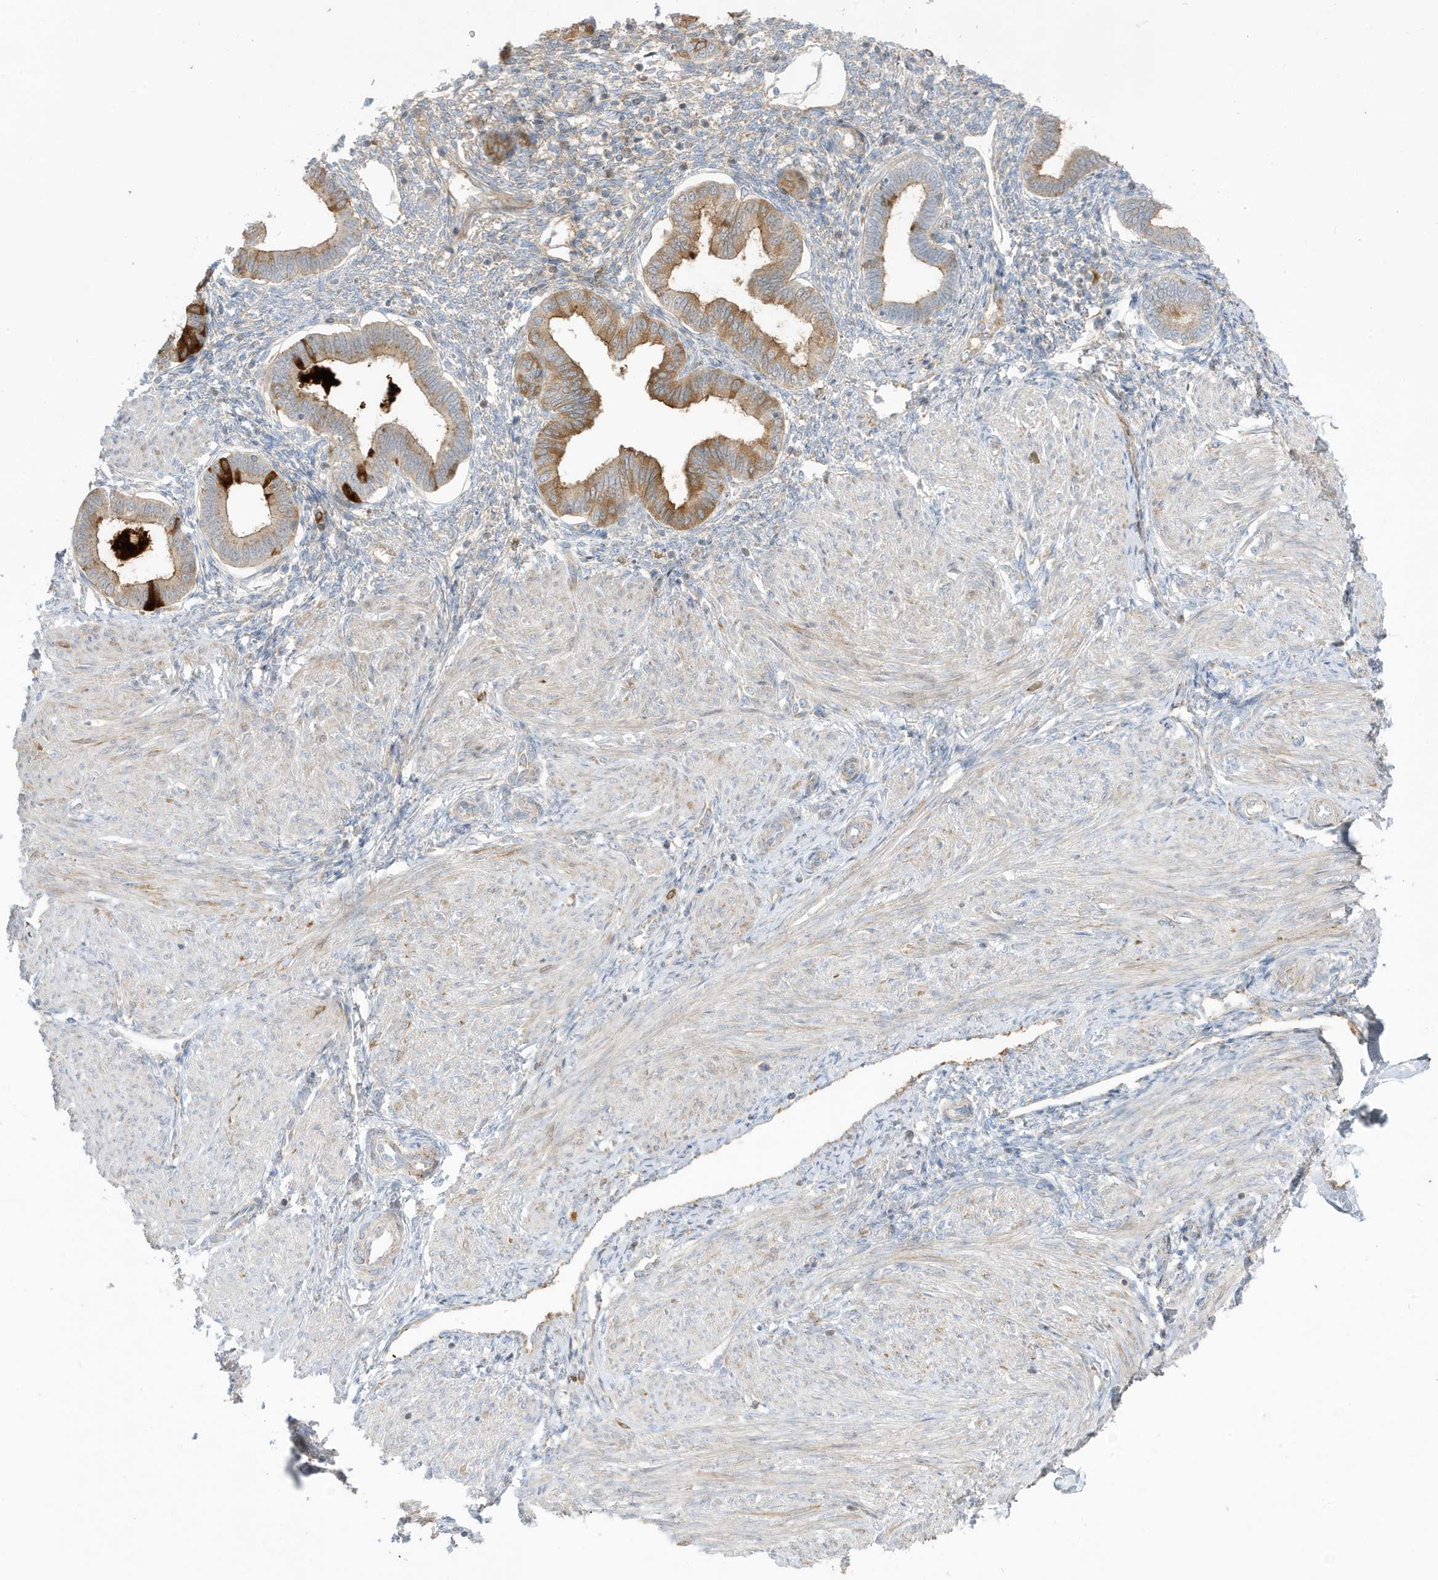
{"staining": {"intensity": "weak", "quantity": "25%-75%", "location": "cytoplasmic/membranous"}, "tissue": "endometrium", "cell_type": "Cells in endometrial stroma", "image_type": "normal", "snomed": [{"axis": "morphology", "description": "Normal tissue, NOS"}, {"axis": "topography", "description": "Endometrium"}], "caption": "Immunohistochemical staining of benign human endometrium reveals low levels of weak cytoplasmic/membranous staining in approximately 25%-75% of cells in endometrial stroma.", "gene": "IFT57", "patient": {"sex": "female", "age": 53}}